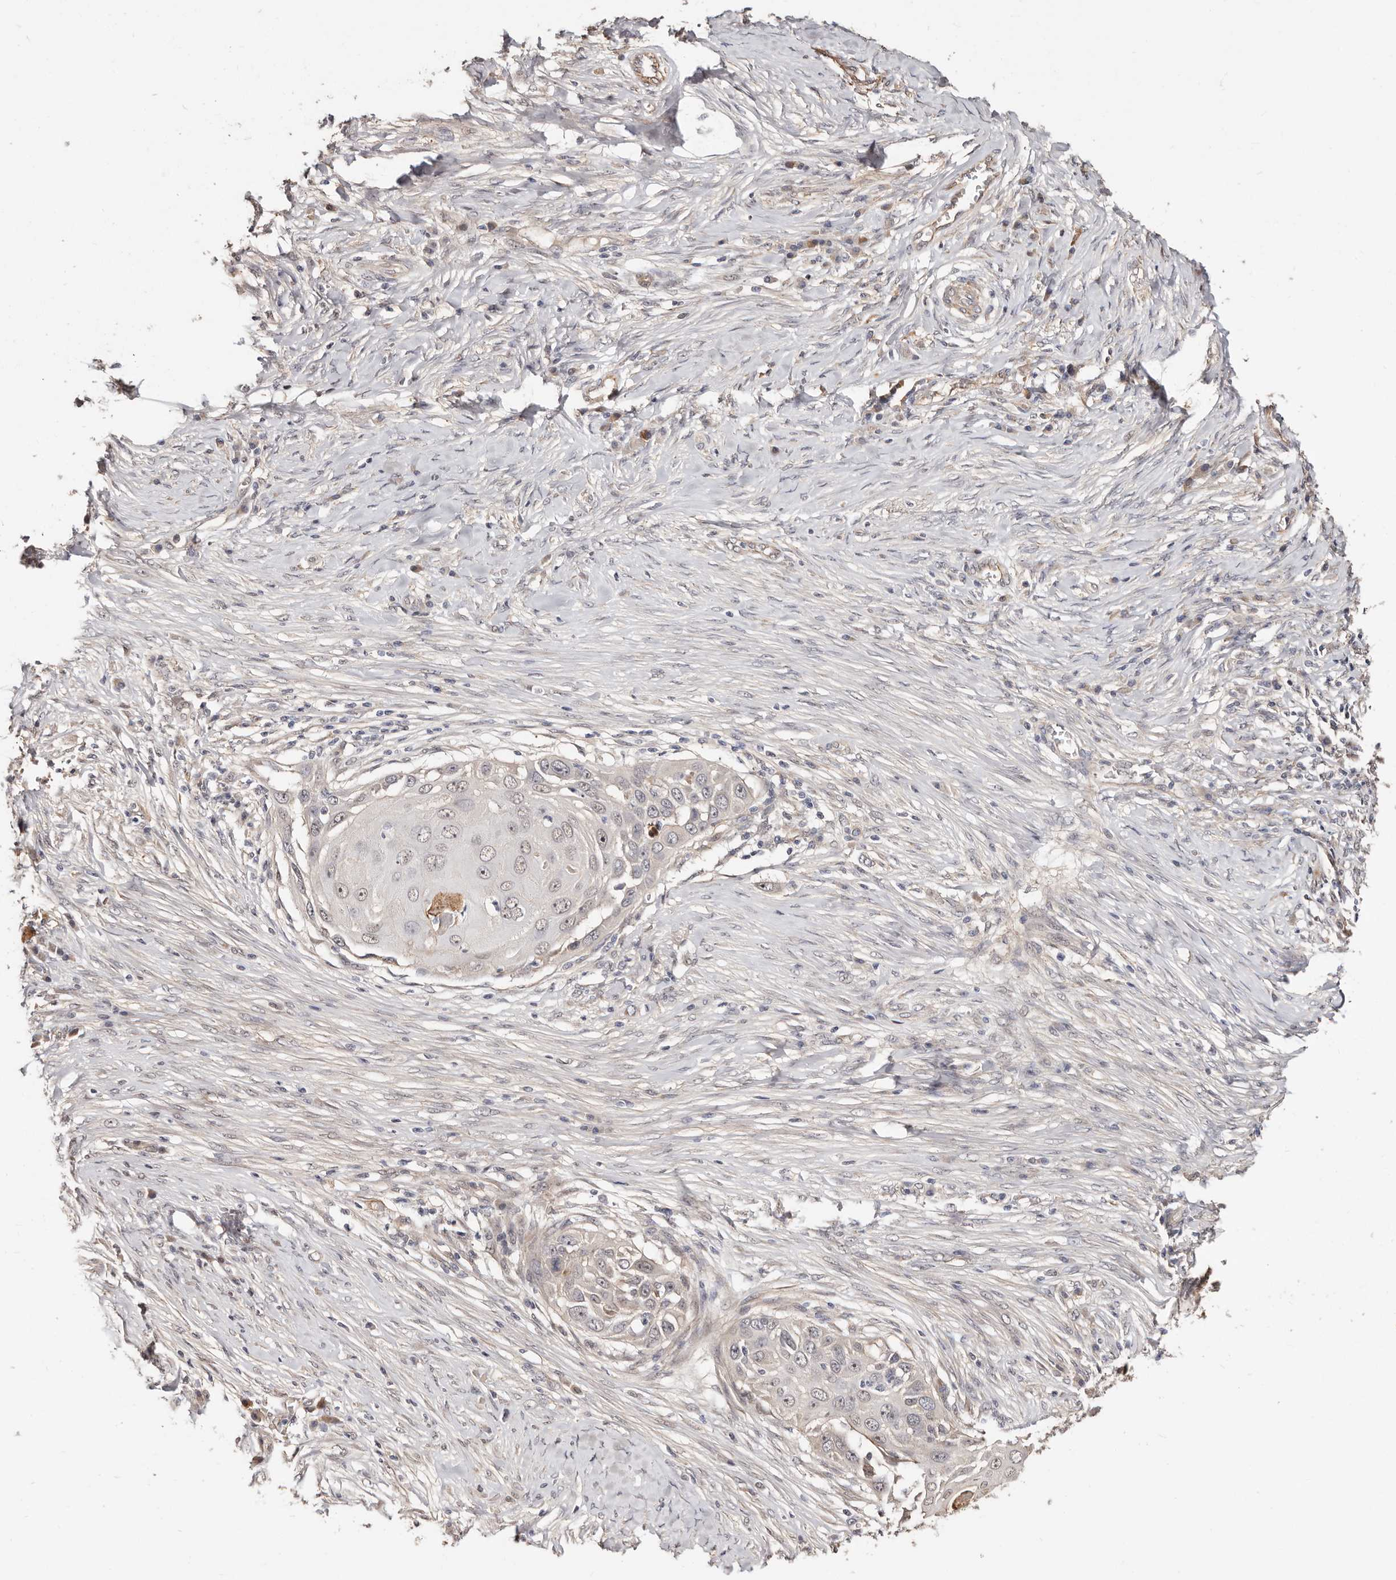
{"staining": {"intensity": "weak", "quantity": "25%-75%", "location": "cytoplasmic/membranous,nuclear"}, "tissue": "skin cancer", "cell_type": "Tumor cells", "image_type": "cancer", "snomed": [{"axis": "morphology", "description": "Squamous cell carcinoma, NOS"}, {"axis": "topography", "description": "Skin"}], "caption": "Weak cytoplasmic/membranous and nuclear expression is seen in approximately 25%-75% of tumor cells in skin cancer (squamous cell carcinoma).", "gene": "TRIP13", "patient": {"sex": "female", "age": 44}}